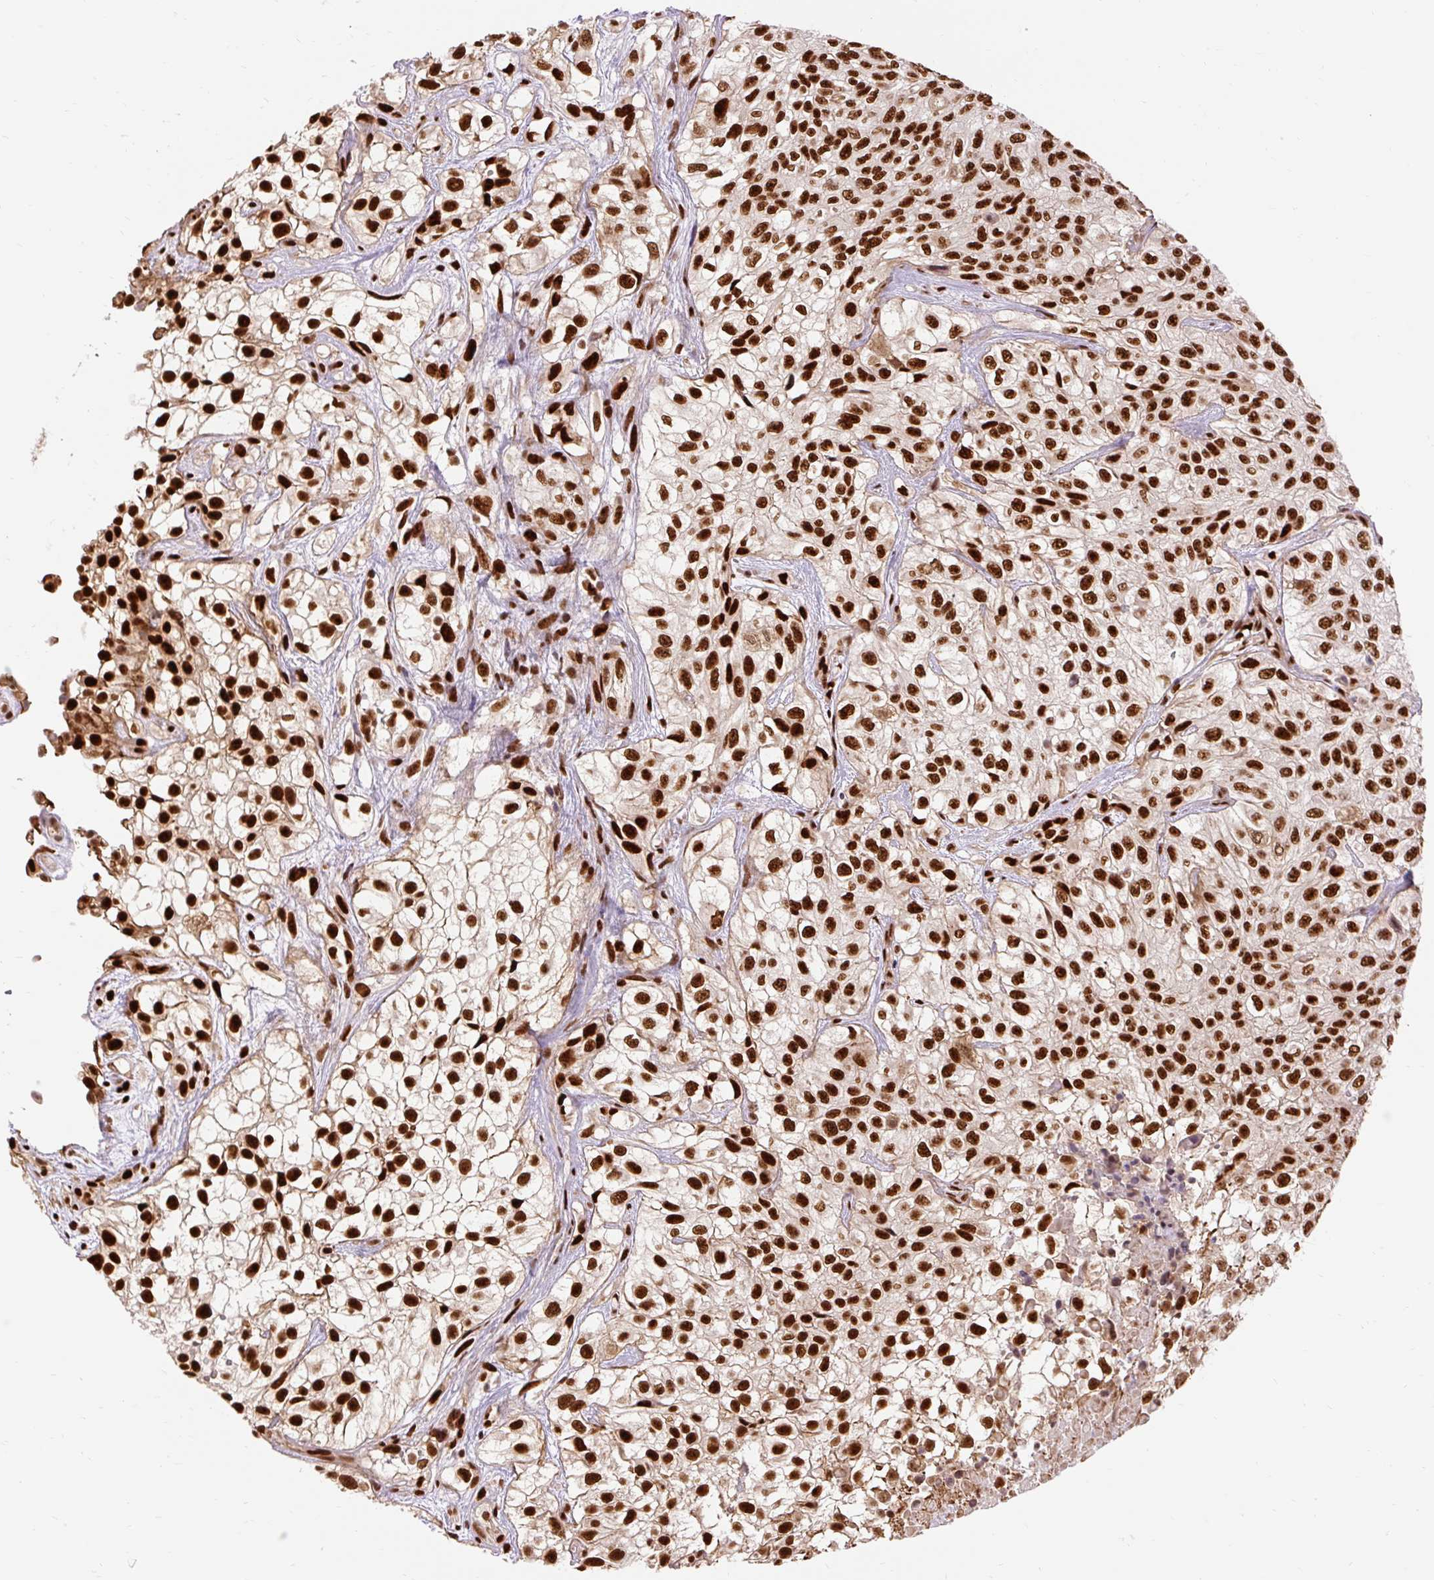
{"staining": {"intensity": "strong", "quantity": ">75%", "location": "nuclear"}, "tissue": "urothelial cancer", "cell_type": "Tumor cells", "image_type": "cancer", "snomed": [{"axis": "morphology", "description": "Urothelial carcinoma, High grade"}, {"axis": "topography", "description": "Urinary bladder"}], "caption": "A photomicrograph of human urothelial cancer stained for a protein exhibits strong nuclear brown staining in tumor cells. (Stains: DAB in brown, nuclei in blue, Microscopy: brightfield microscopy at high magnification).", "gene": "MECOM", "patient": {"sex": "male", "age": 56}}